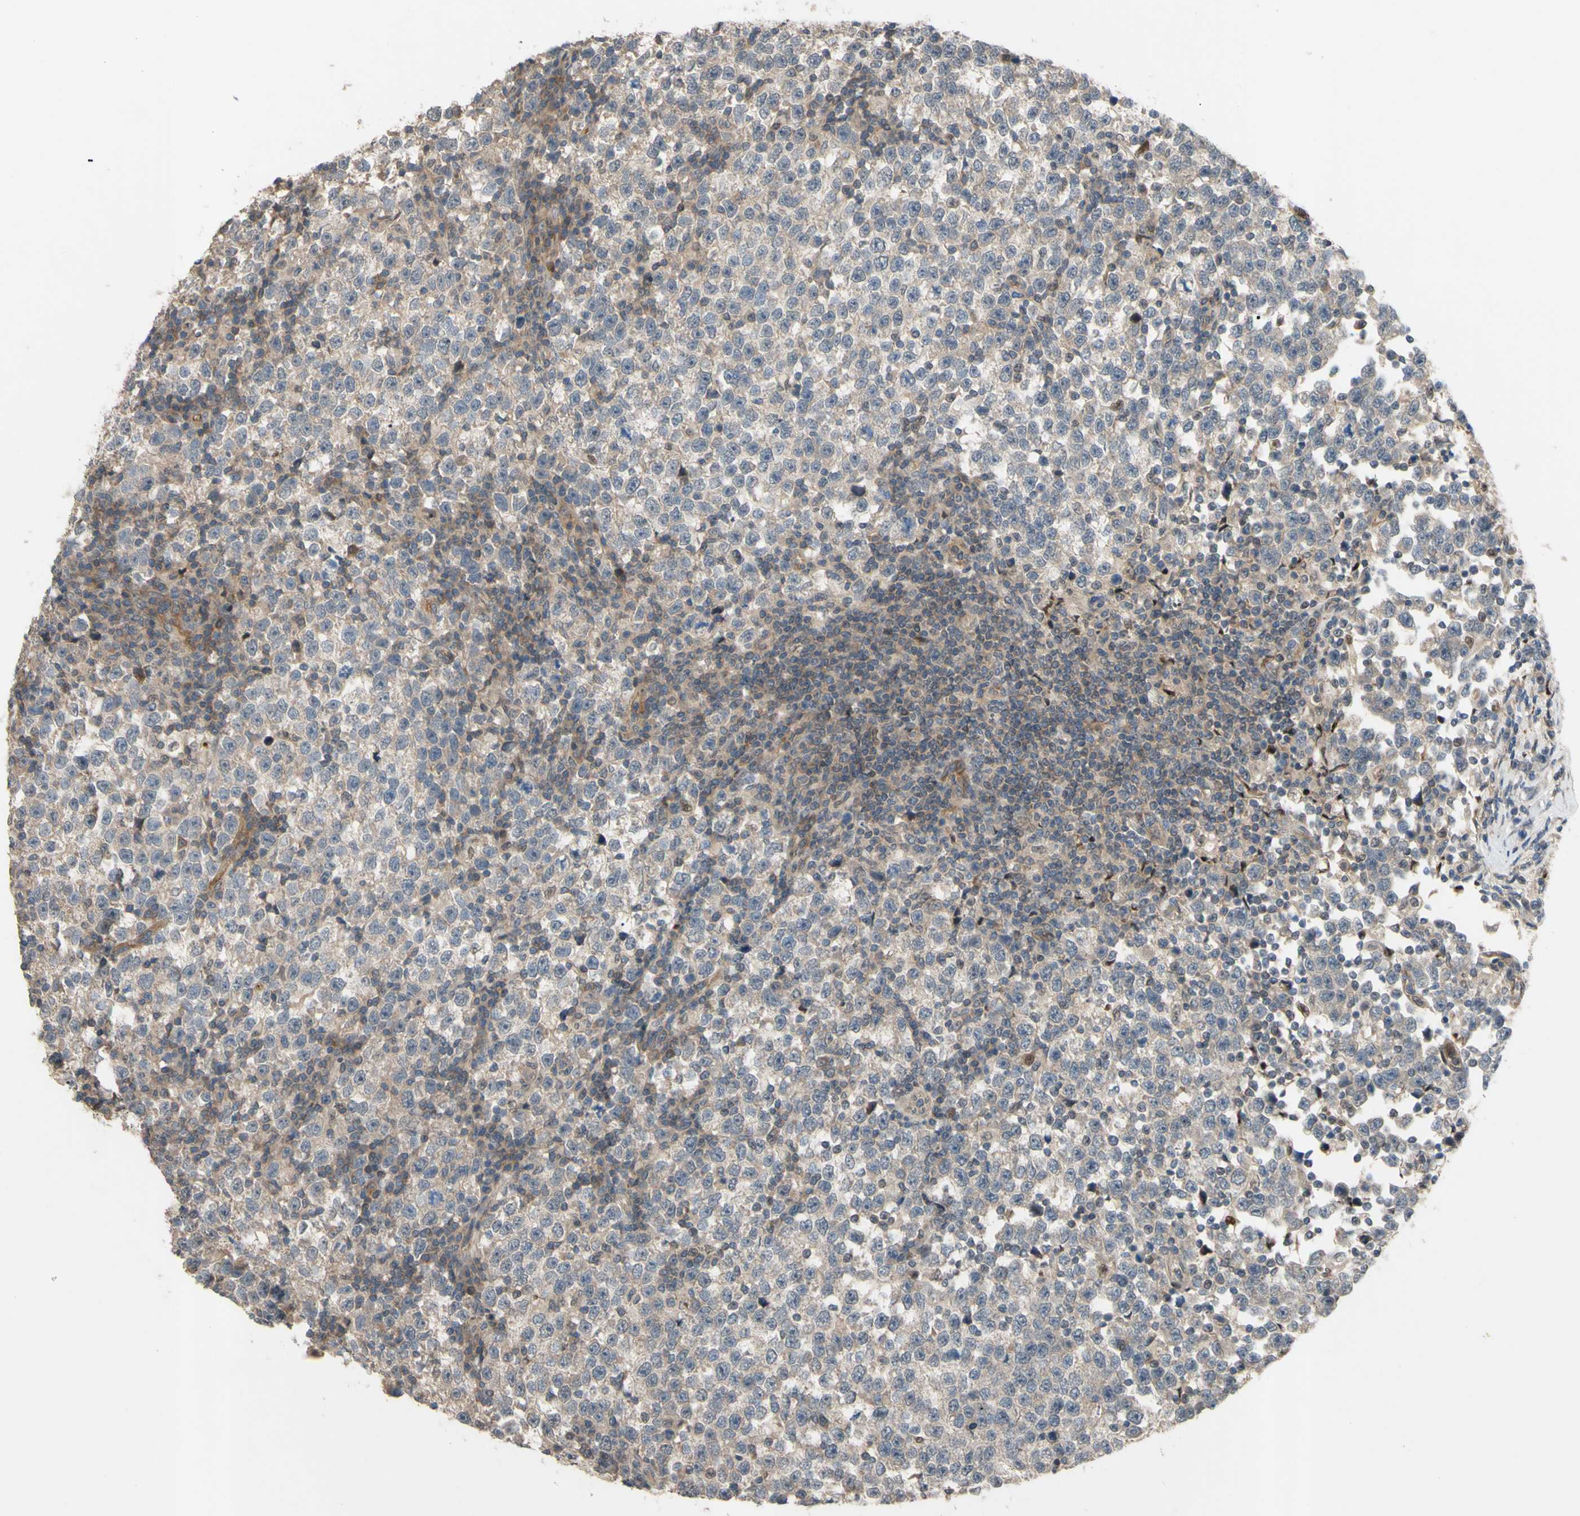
{"staining": {"intensity": "weak", "quantity": ">75%", "location": "cytoplasmic/membranous"}, "tissue": "testis cancer", "cell_type": "Tumor cells", "image_type": "cancer", "snomed": [{"axis": "morphology", "description": "Seminoma, NOS"}, {"axis": "topography", "description": "Testis"}], "caption": "Protein expression analysis of testis seminoma shows weak cytoplasmic/membranous expression in approximately >75% of tumor cells.", "gene": "SHROOM4", "patient": {"sex": "male", "age": 43}}